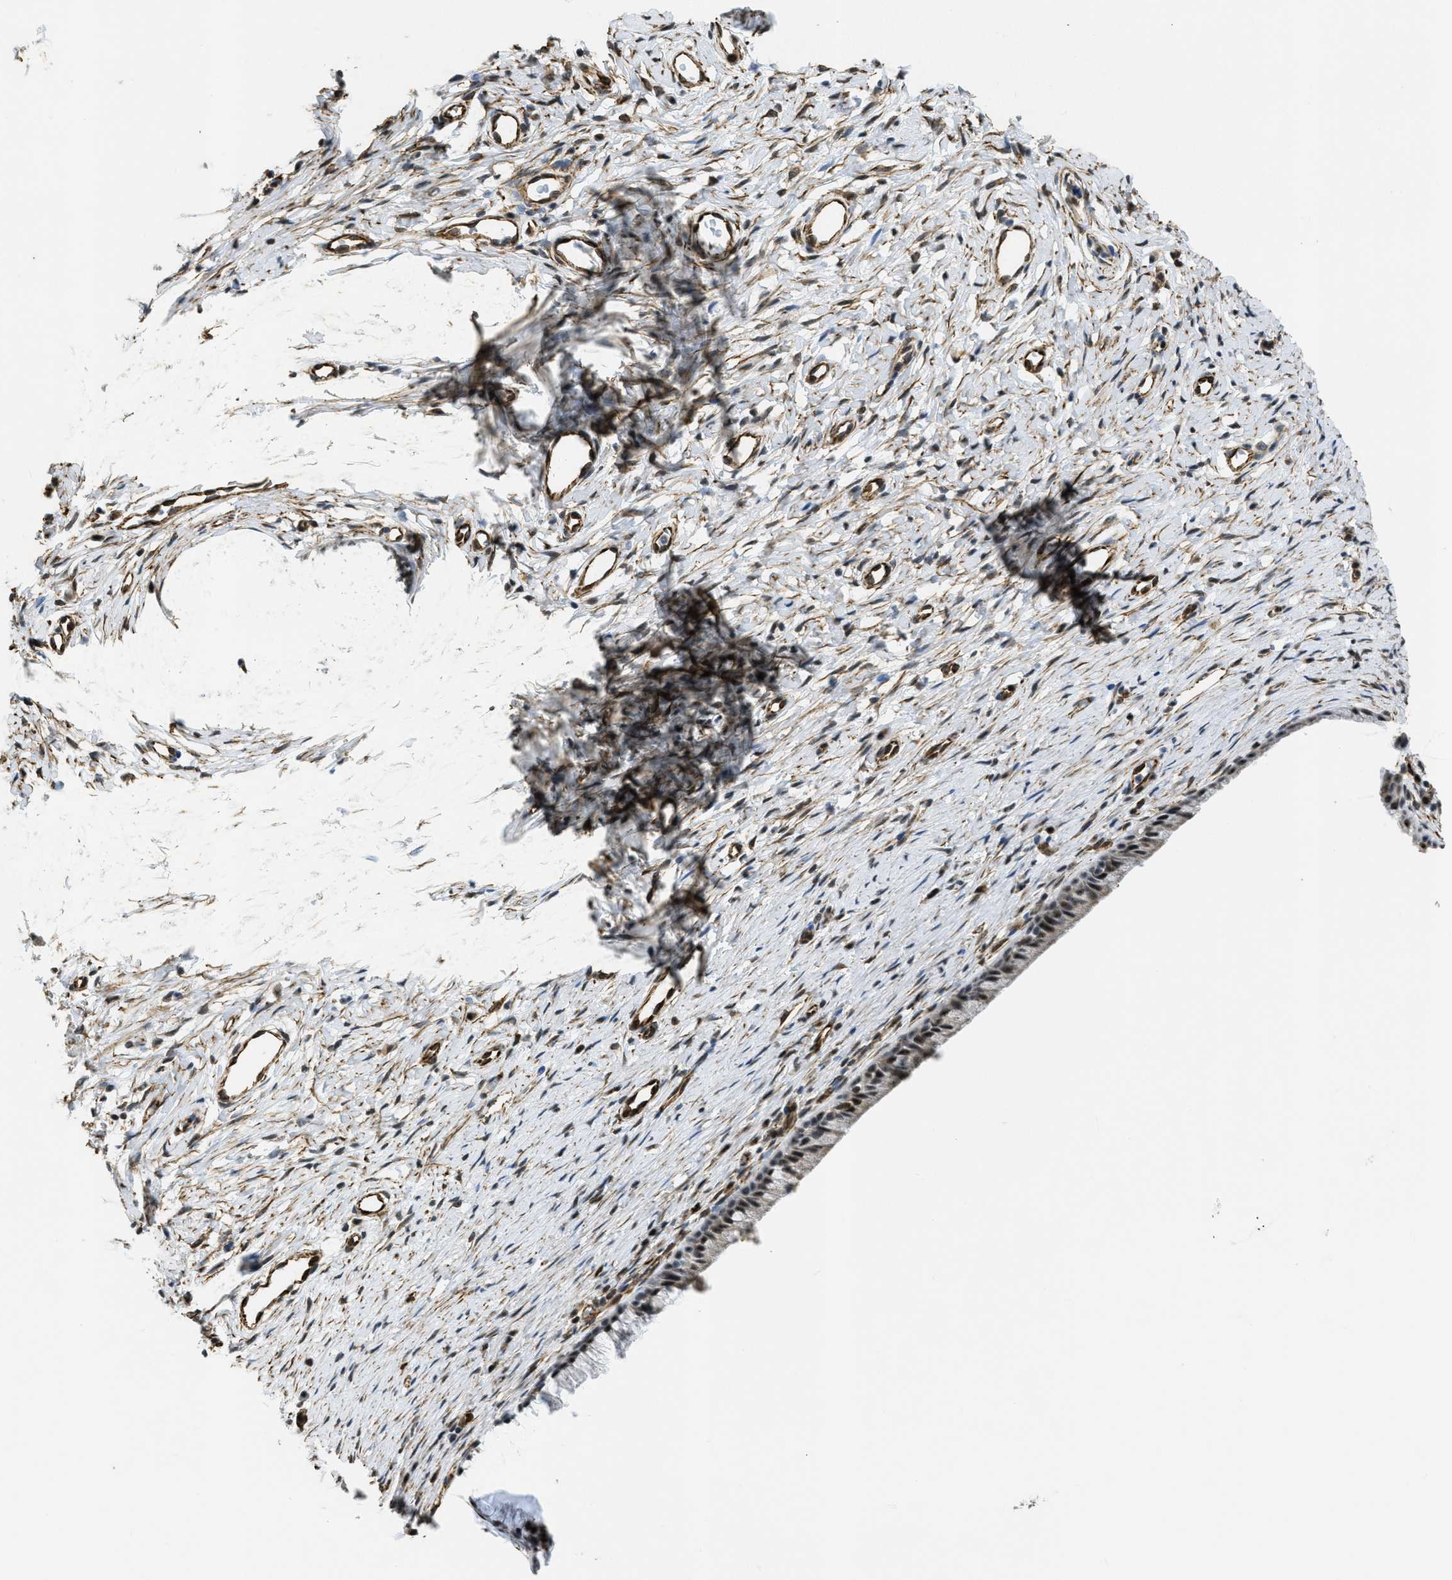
{"staining": {"intensity": "moderate", "quantity": "<25%", "location": "nuclear"}, "tissue": "cervix", "cell_type": "Glandular cells", "image_type": "normal", "snomed": [{"axis": "morphology", "description": "Normal tissue, NOS"}, {"axis": "topography", "description": "Cervix"}], "caption": "Immunohistochemistry (IHC) micrograph of unremarkable cervix: human cervix stained using immunohistochemistry (IHC) exhibits low levels of moderate protein expression localized specifically in the nuclear of glandular cells, appearing as a nuclear brown color.", "gene": "LRRC8B", "patient": {"sex": "female", "age": 77}}